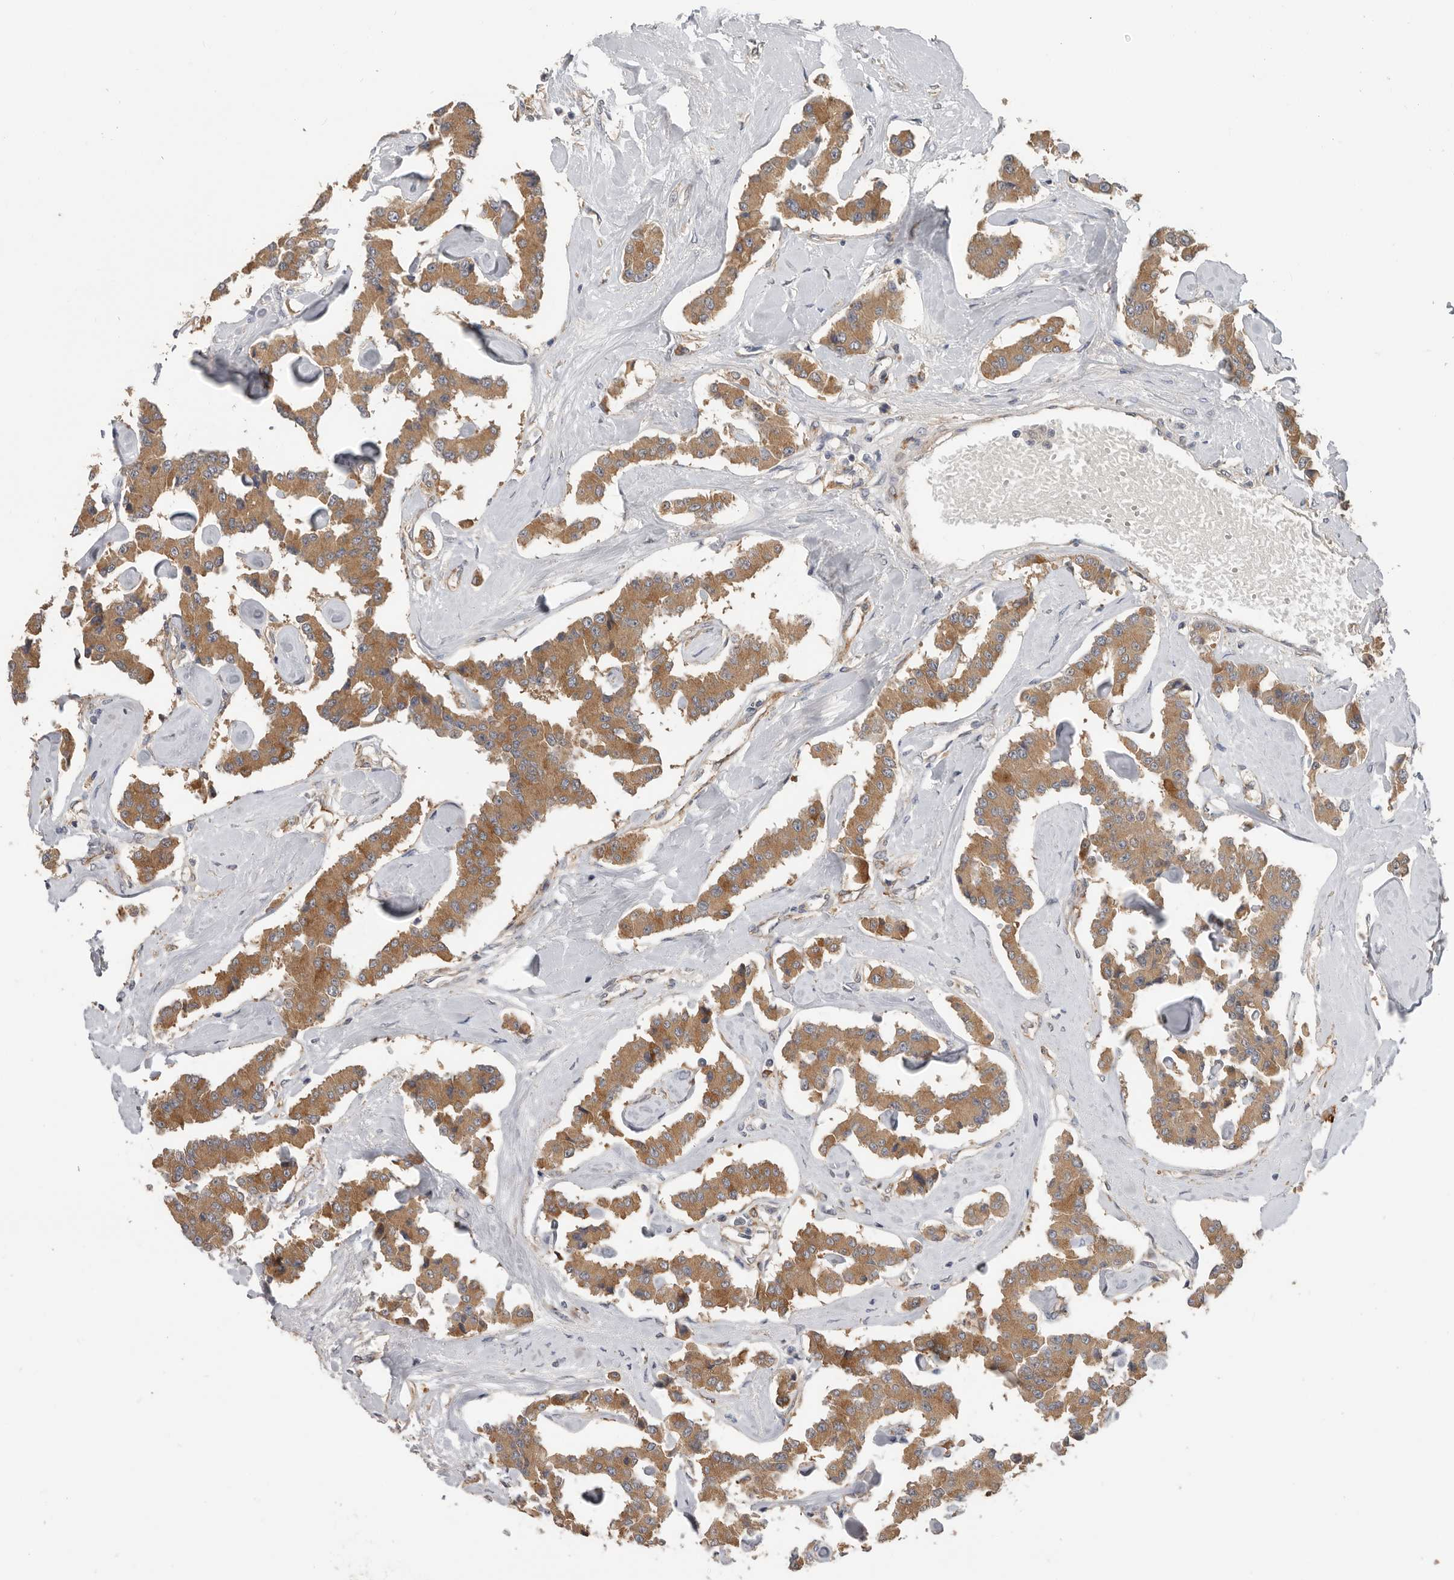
{"staining": {"intensity": "moderate", "quantity": ">75%", "location": "cytoplasmic/membranous"}, "tissue": "carcinoid", "cell_type": "Tumor cells", "image_type": "cancer", "snomed": [{"axis": "morphology", "description": "Carcinoid, malignant, NOS"}, {"axis": "topography", "description": "Pancreas"}], "caption": "Moderate cytoplasmic/membranous protein staining is present in about >75% of tumor cells in carcinoid.", "gene": "TFRC", "patient": {"sex": "male", "age": 41}}